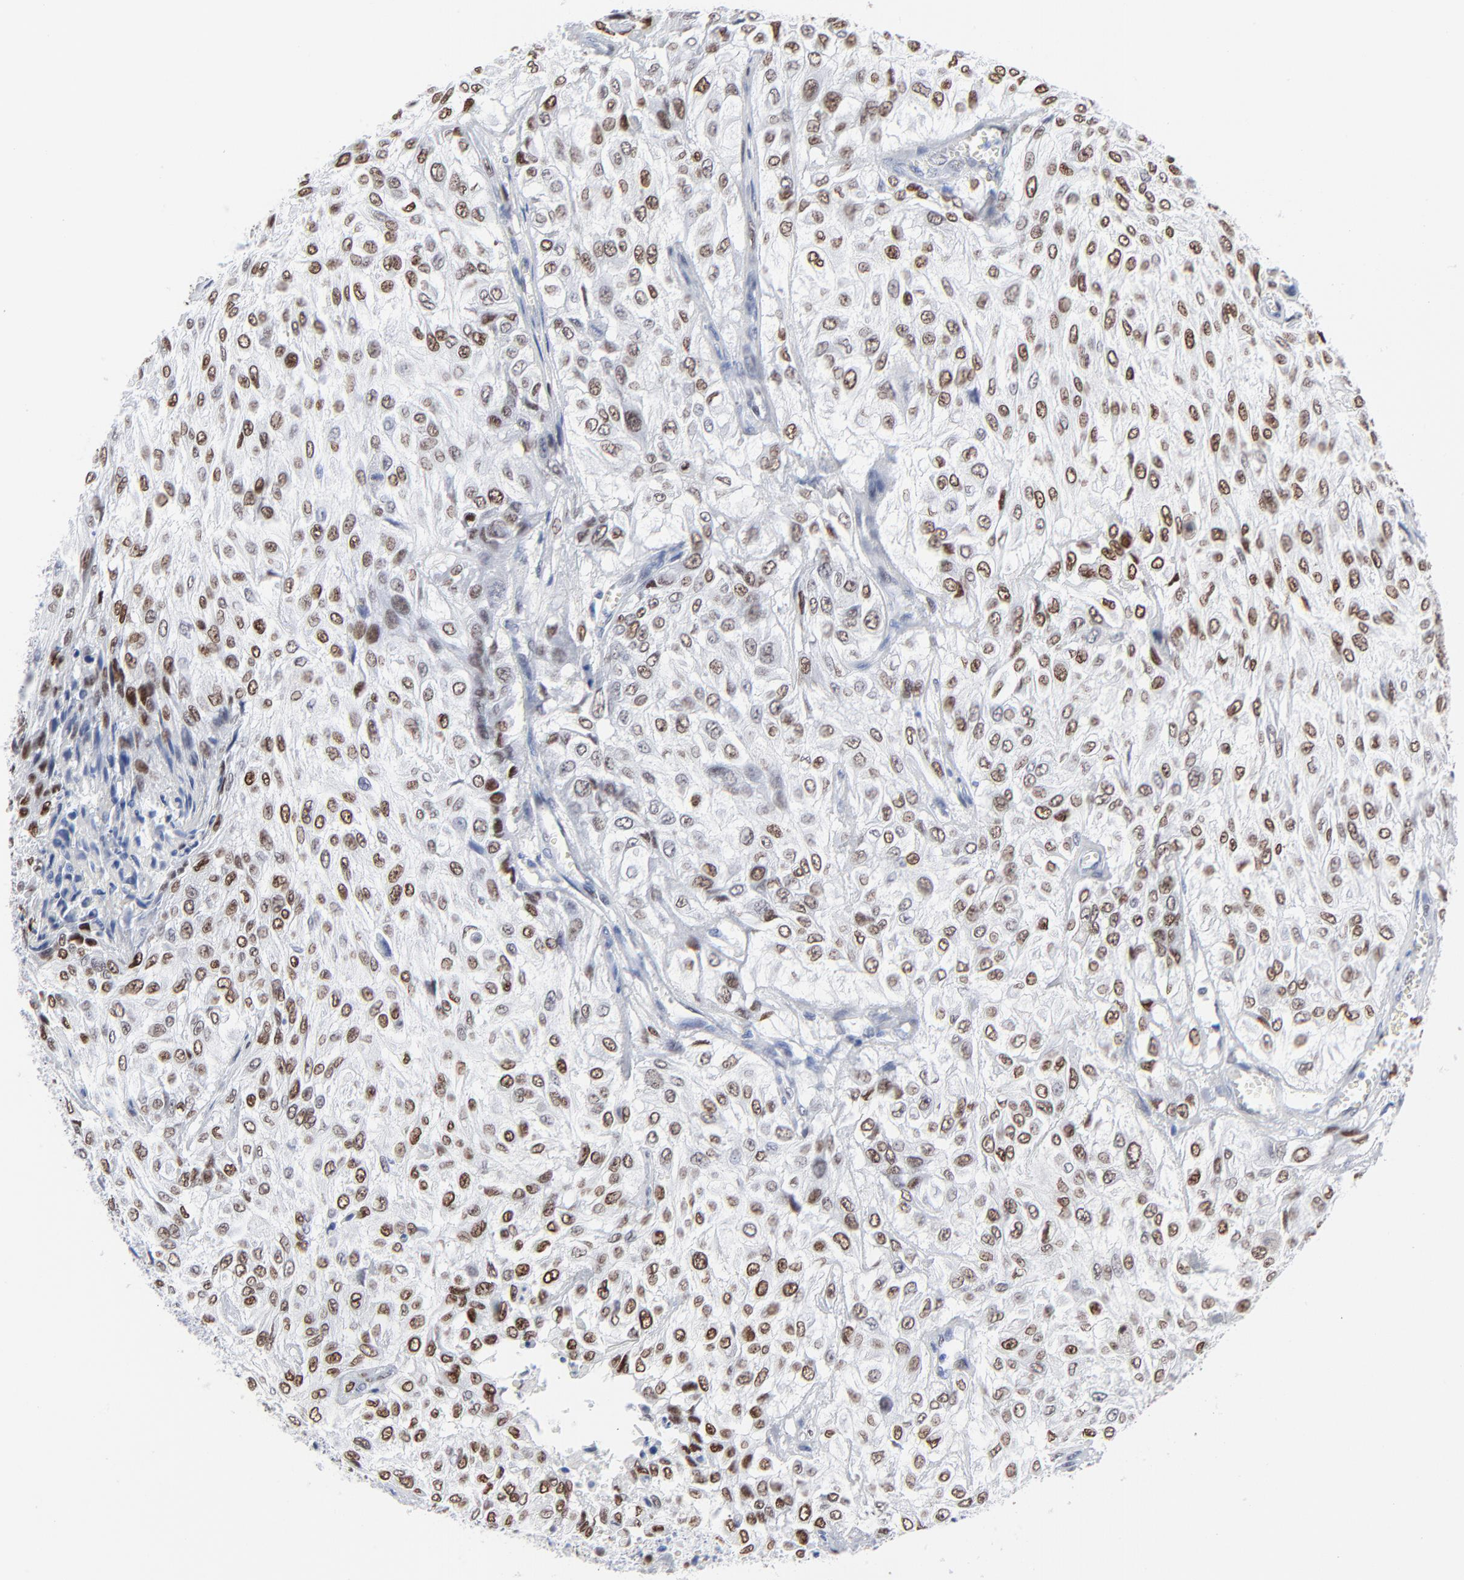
{"staining": {"intensity": "strong", "quantity": ">75%", "location": "nuclear"}, "tissue": "urothelial cancer", "cell_type": "Tumor cells", "image_type": "cancer", "snomed": [{"axis": "morphology", "description": "Urothelial carcinoma, High grade"}, {"axis": "topography", "description": "Urinary bladder"}], "caption": "Immunohistochemical staining of human urothelial carcinoma (high-grade) exhibits strong nuclear protein staining in about >75% of tumor cells.", "gene": "JUN", "patient": {"sex": "male", "age": 57}}